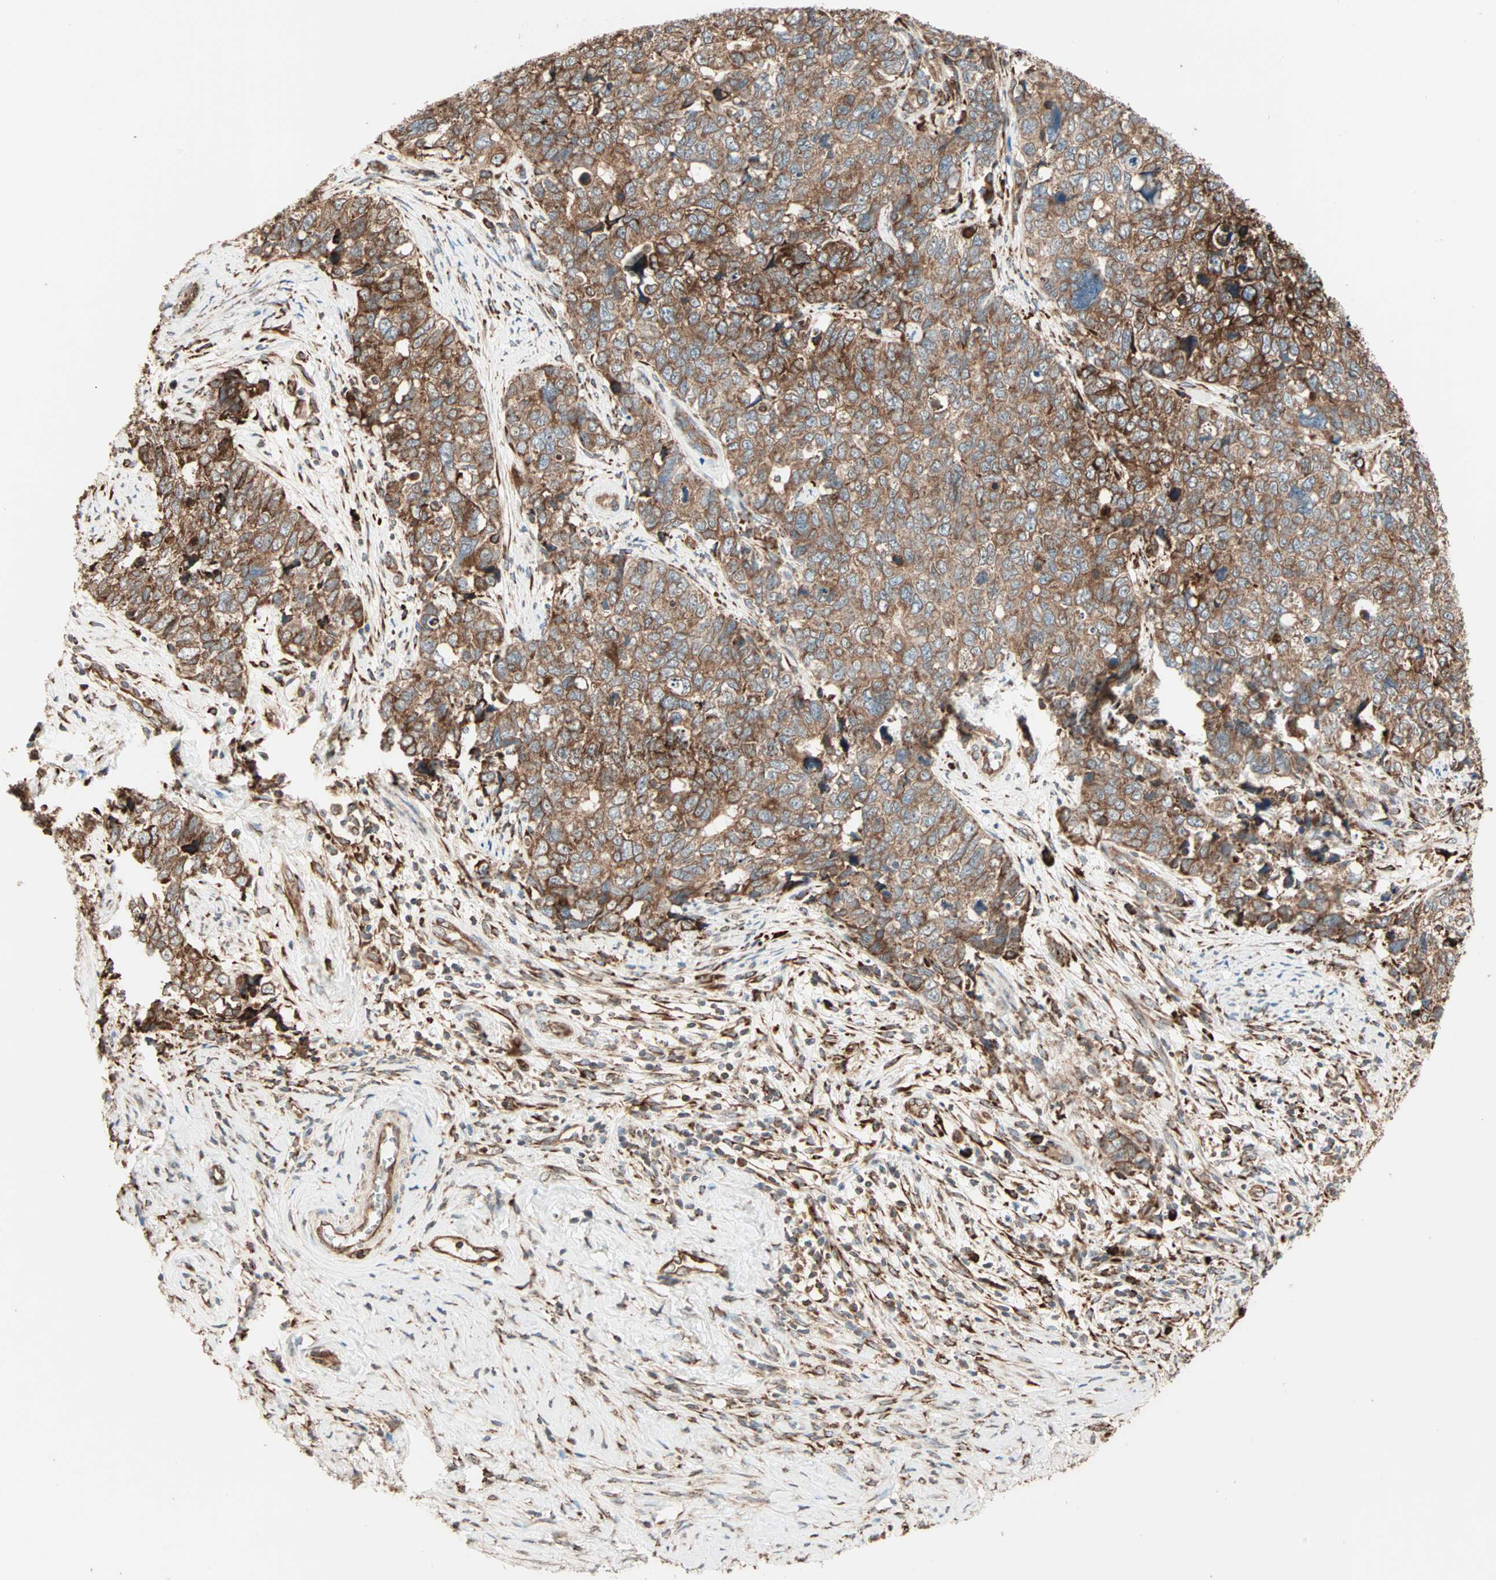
{"staining": {"intensity": "strong", "quantity": ">75%", "location": "cytoplasmic/membranous"}, "tissue": "cervical cancer", "cell_type": "Tumor cells", "image_type": "cancer", "snomed": [{"axis": "morphology", "description": "Squamous cell carcinoma, NOS"}, {"axis": "topography", "description": "Cervix"}], "caption": "Tumor cells exhibit high levels of strong cytoplasmic/membranous expression in about >75% of cells in human cervical squamous cell carcinoma.", "gene": "P4HA1", "patient": {"sex": "female", "age": 63}}